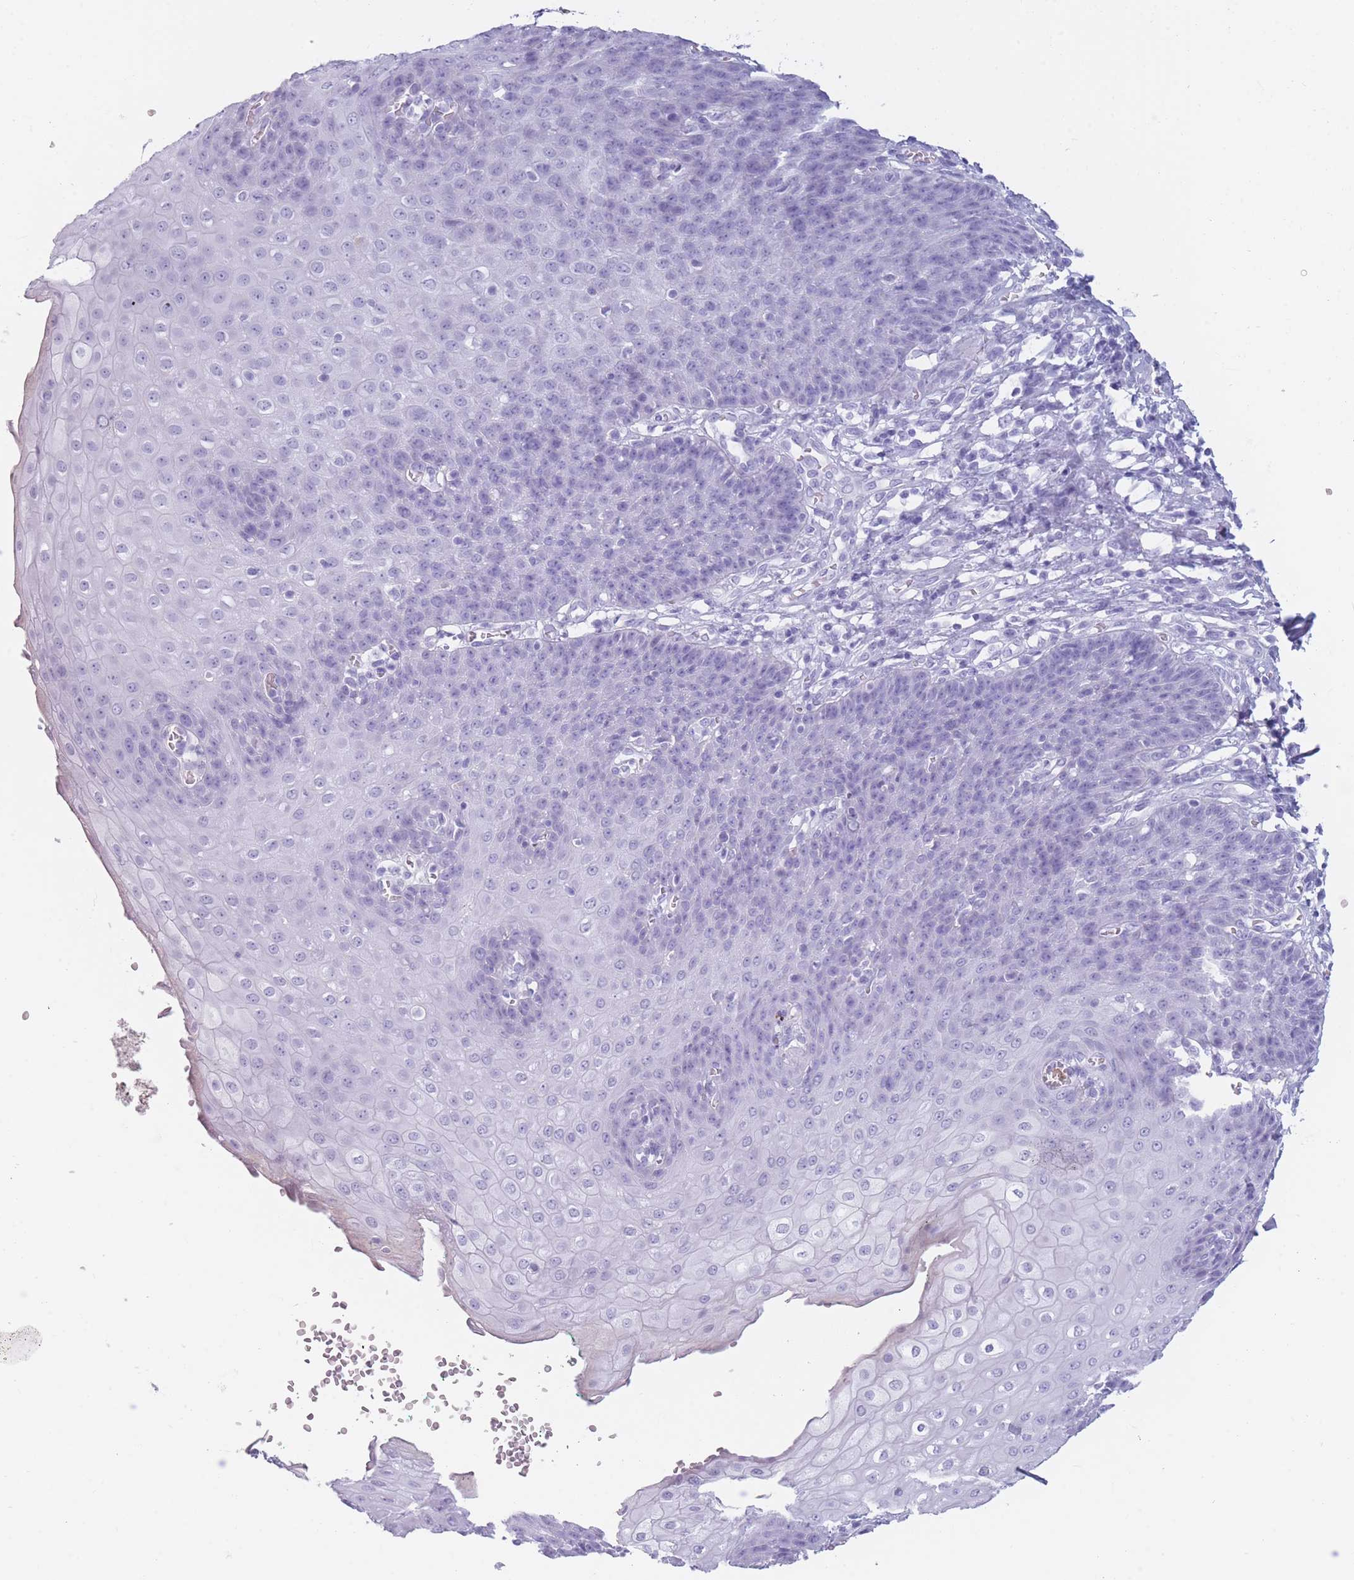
{"staining": {"intensity": "negative", "quantity": "none", "location": "none"}, "tissue": "esophagus", "cell_type": "Squamous epithelial cells", "image_type": "normal", "snomed": [{"axis": "morphology", "description": "Normal tissue, NOS"}, {"axis": "topography", "description": "Esophagus"}], "caption": "Esophagus was stained to show a protein in brown. There is no significant expression in squamous epithelial cells. (DAB immunohistochemistry (IHC) visualized using brightfield microscopy, high magnification).", "gene": "TNFSF11", "patient": {"sex": "male", "age": 71}}